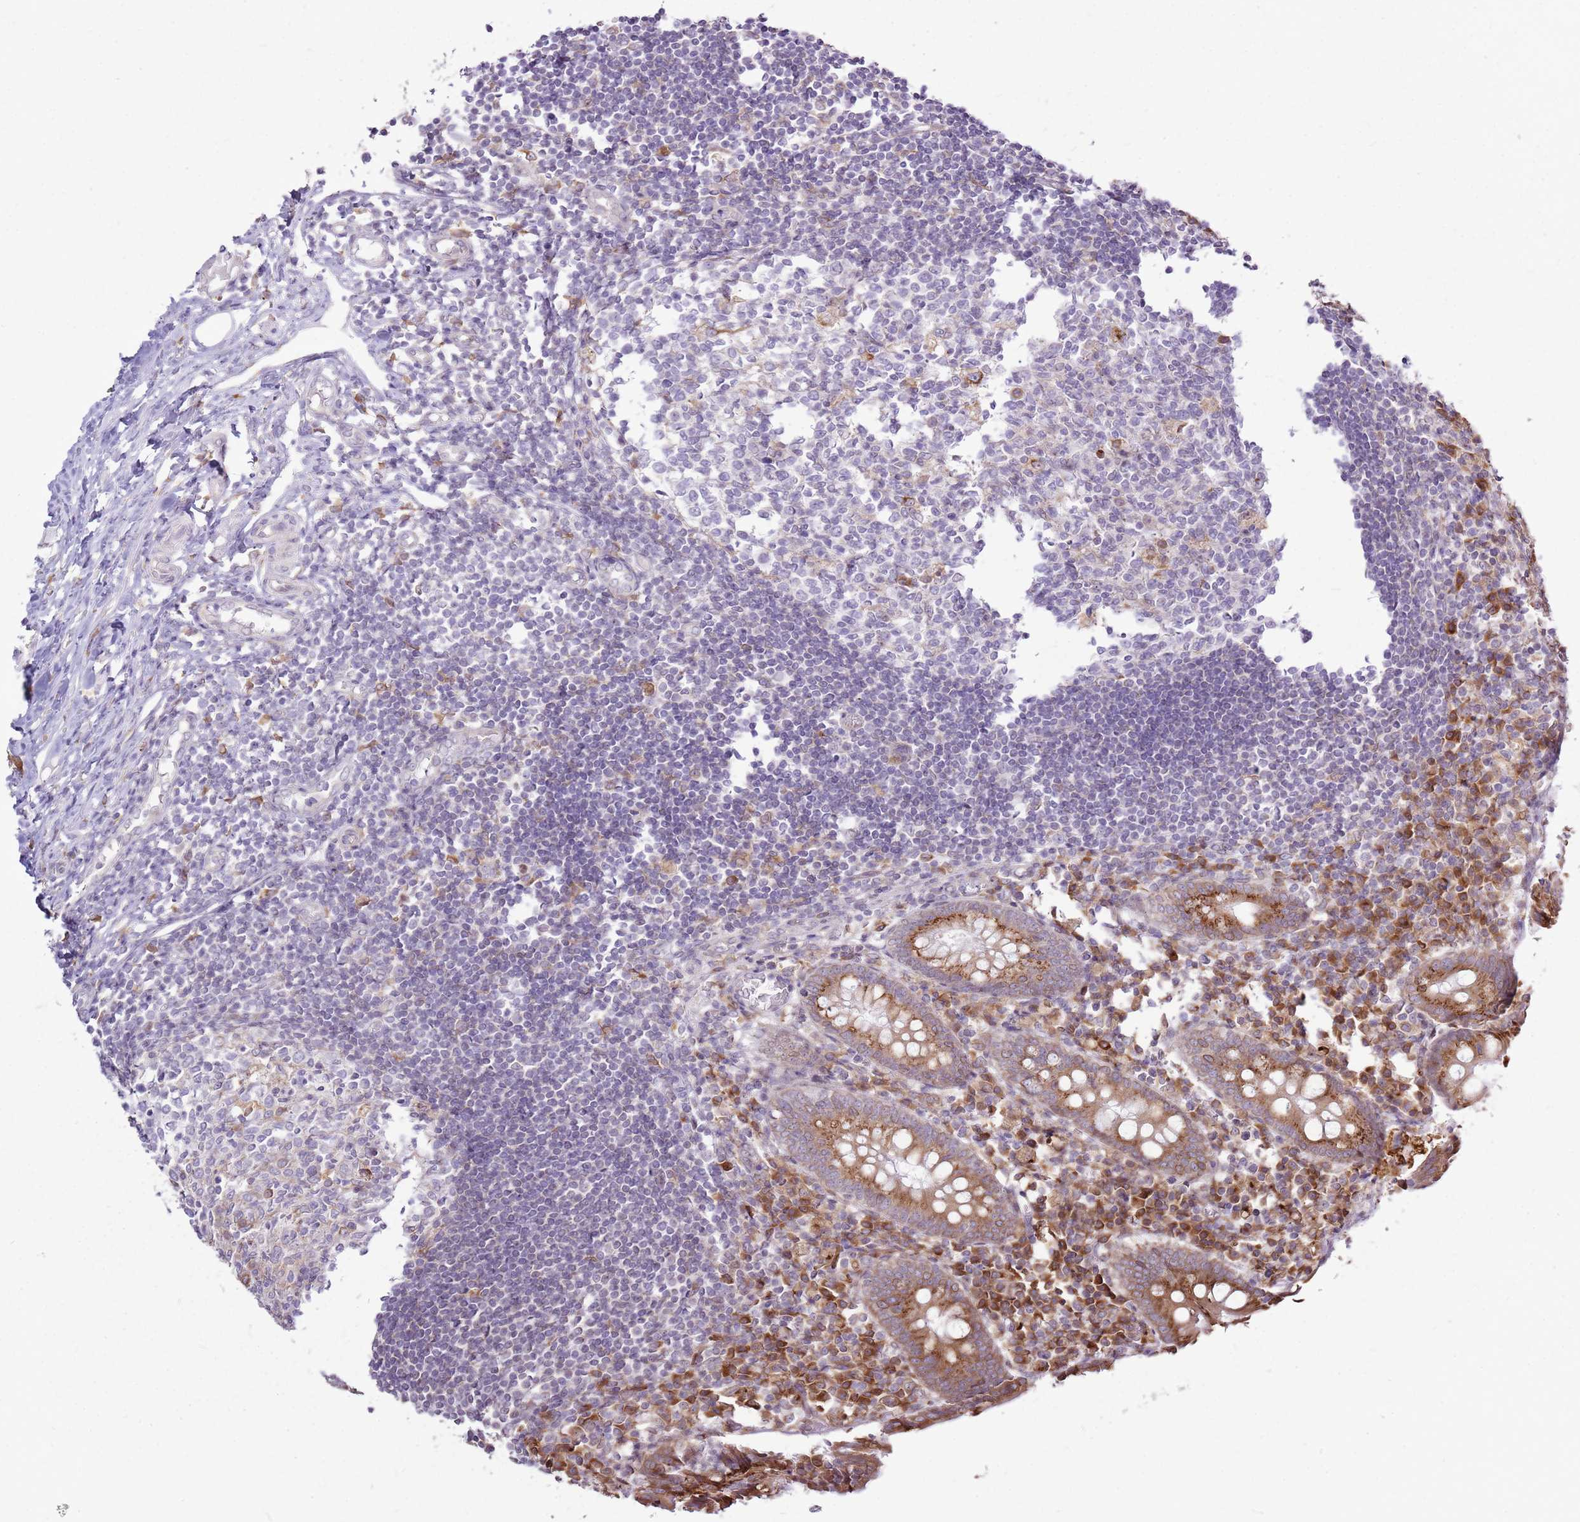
{"staining": {"intensity": "strong", "quantity": ">75%", "location": "cytoplasmic/membranous"}, "tissue": "appendix", "cell_type": "Glandular cells", "image_type": "normal", "snomed": [{"axis": "morphology", "description": "Normal tissue, NOS"}, {"axis": "topography", "description": "Appendix"}], "caption": "Appendix stained with DAB immunohistochemistry shows high levels of strong cytoplasmic/membranous expression in approximately >75% of glandular cells. The protein of interest is shown in brown color, while the nuclei are stained blue.", "gene": "TMED10", "patient": {"sex": "female", "age": 17}}